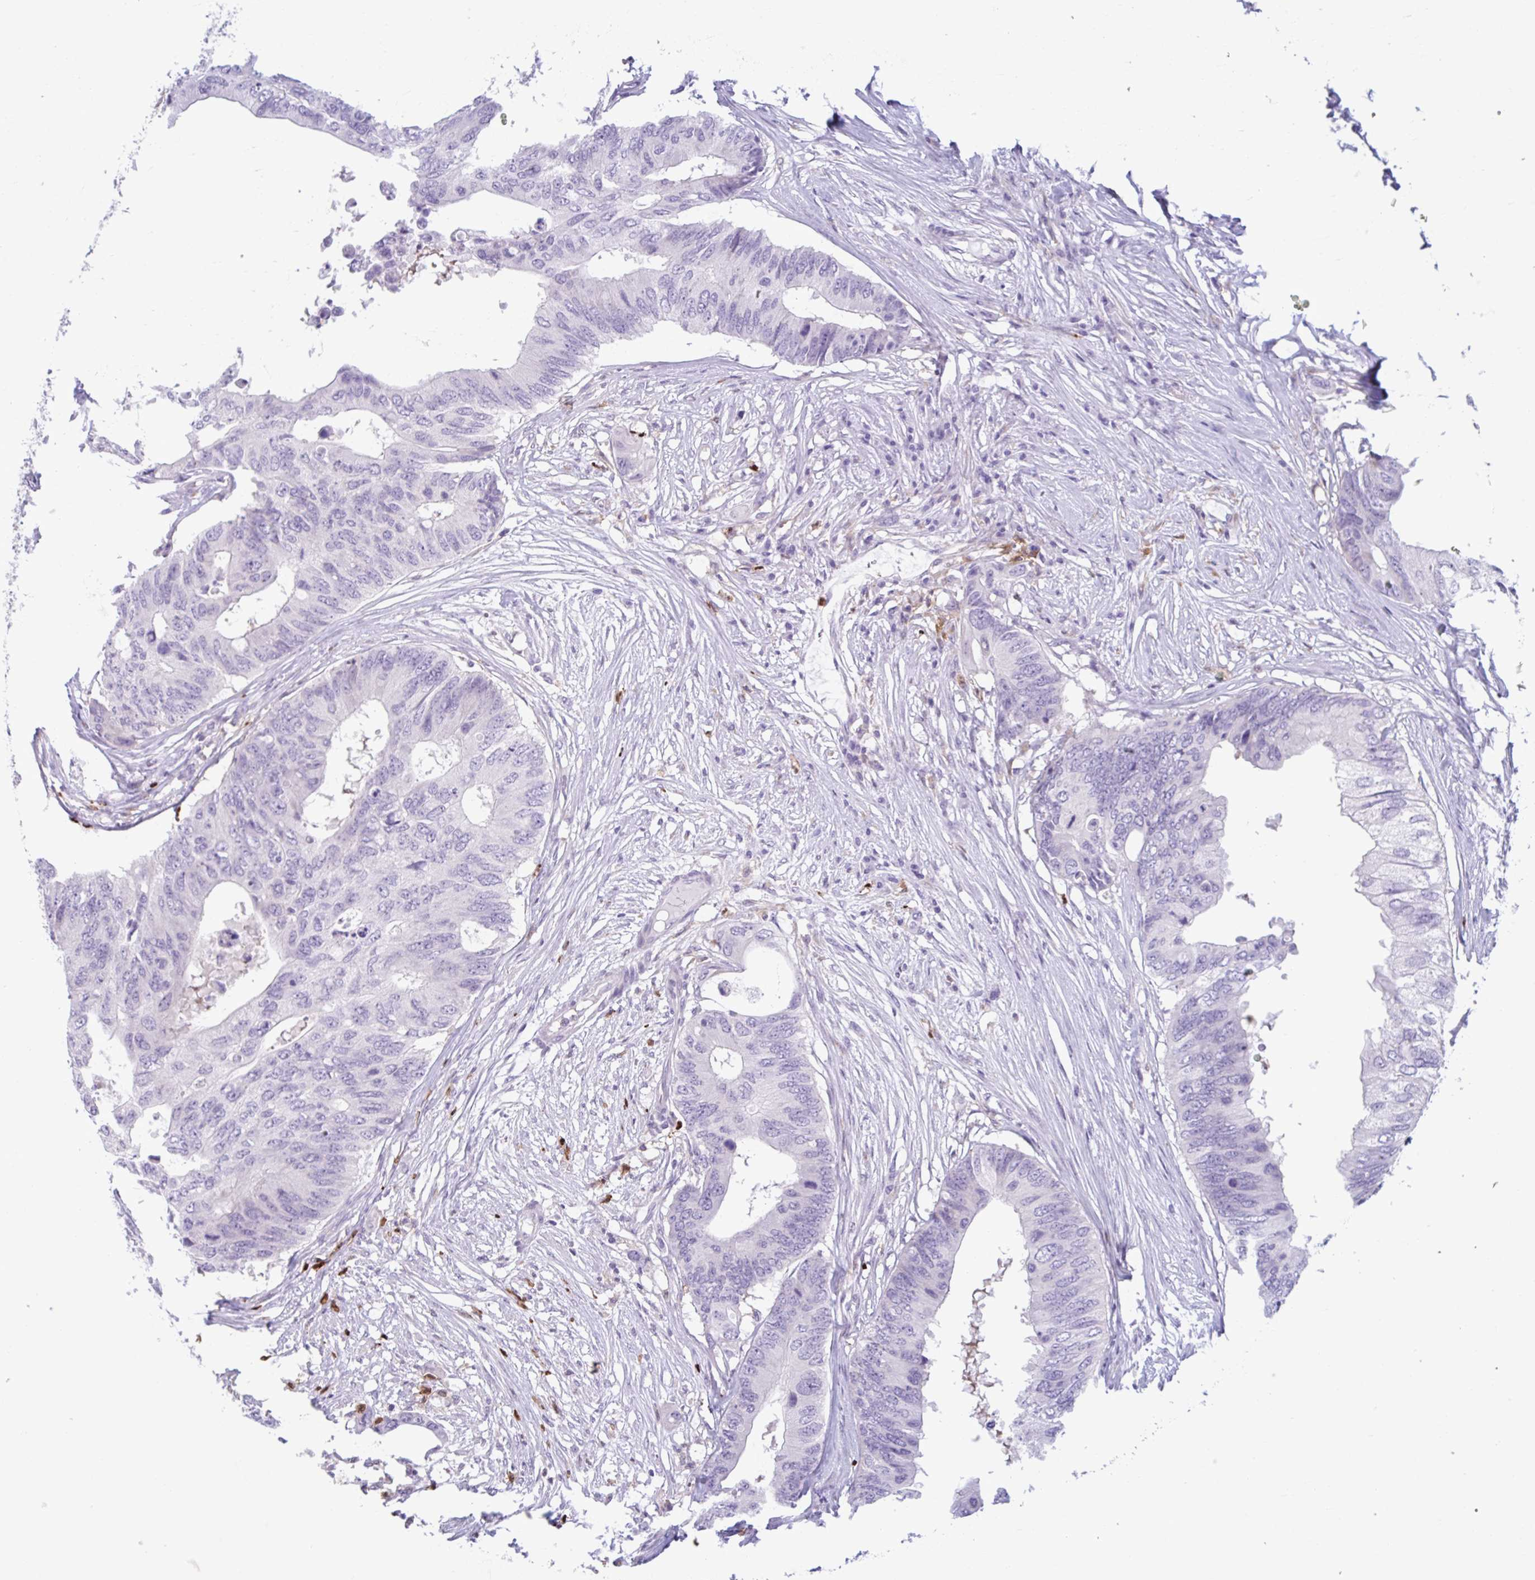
{"staining": {"intensity": "negative", "quantity": "none", "location": "none"}, "tissue": "colorectal cancer", "cell_type": "Tumor cells", "image_type": "cancer", "snomed": [{"axis": "morphology", "description": "Adenocarcinoma, NOS"}, {"axis": "topography", "description": "Colon"}], "caption": "Immunohistochemistry (IHC) of colorectal cancer shows no positivity in tumor cells. Brightfield microscopy of IHC stained with DAB (brown) and hematoxylin (blue), captured at high magnification.", "gene": "CEP120", "patient": {"sex": "male", "age": 71}}